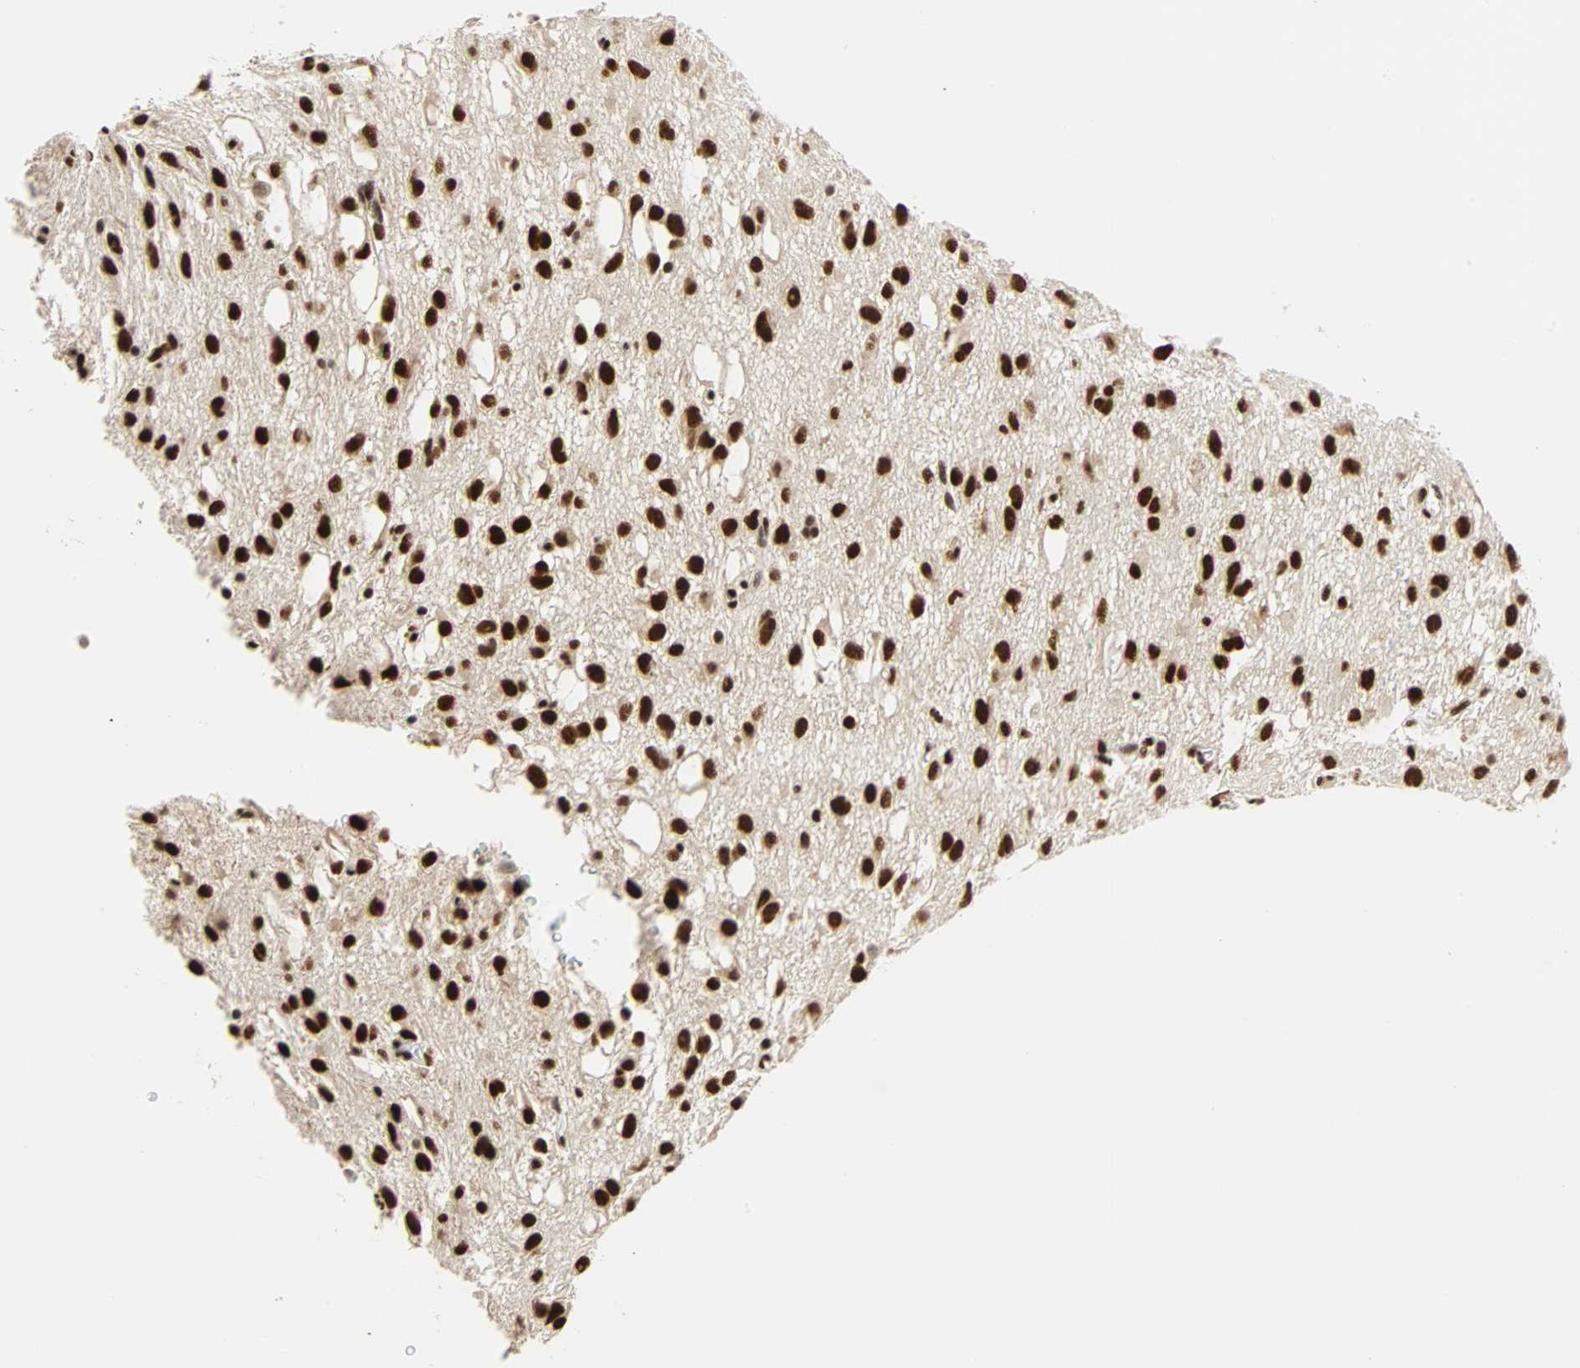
{"staining": {"intensity": "strong", "quantity": ">75%", "location": "nuclear"}, "tissue": "glioma", "cell_type": "Tumor cells", "image_type": "cancer", "snomed": [{"axis": "morphology", "description": "Glioma, malignant, Low grade"}, {"axis": "topography", "description": "Brain"}], "caption": "Immunohistochemical staining of human glioma reveals strong nuclear protein positivity in approximately >75% of tumor cells.", "gene": "CDK12", "patient": {"sex": "male", "age": 77}}